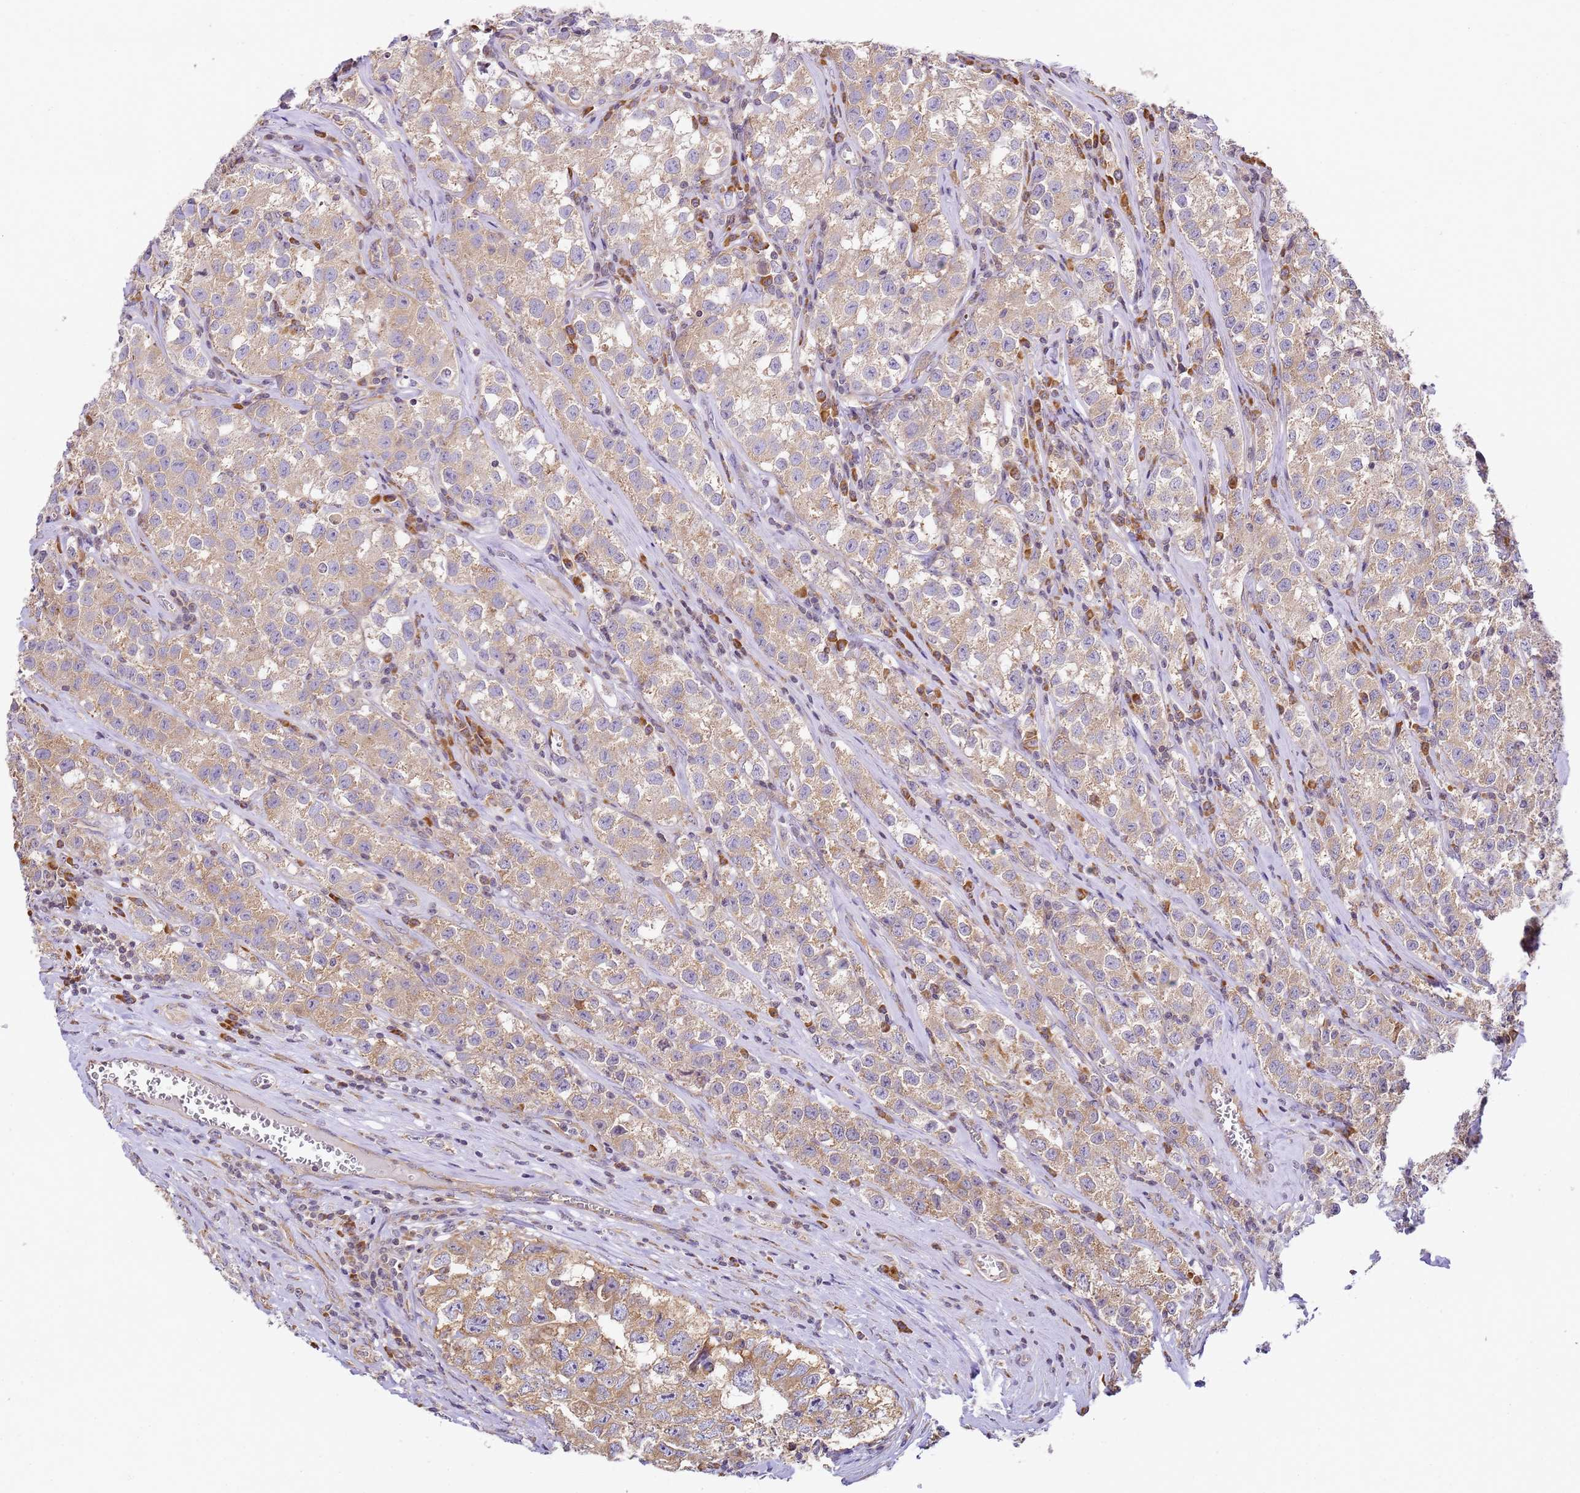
{"staining": {"intensity": "moderate", "quantity": ">75%", "location": "cytoplasmic/membranous"}, "tissue": "testis cancer", "cell_type": "Tumor cells", "image_type": "cancer", "snomed": [{"axis": "morphology", "description": "Seminoma, NOS"}, {"axis": "morphology", "description": "Carcinoma, Embryonal, NOS"}, {"axis": "topography", "description": "Testis"}], "caption": "A brown stain highlights moderate cytoplasmic/membranous staining of a protein in embryonal carcinoma (testis) tumor cells.", "gene": "RPL13A", "patient": {"sex": "male", "age": 43}}